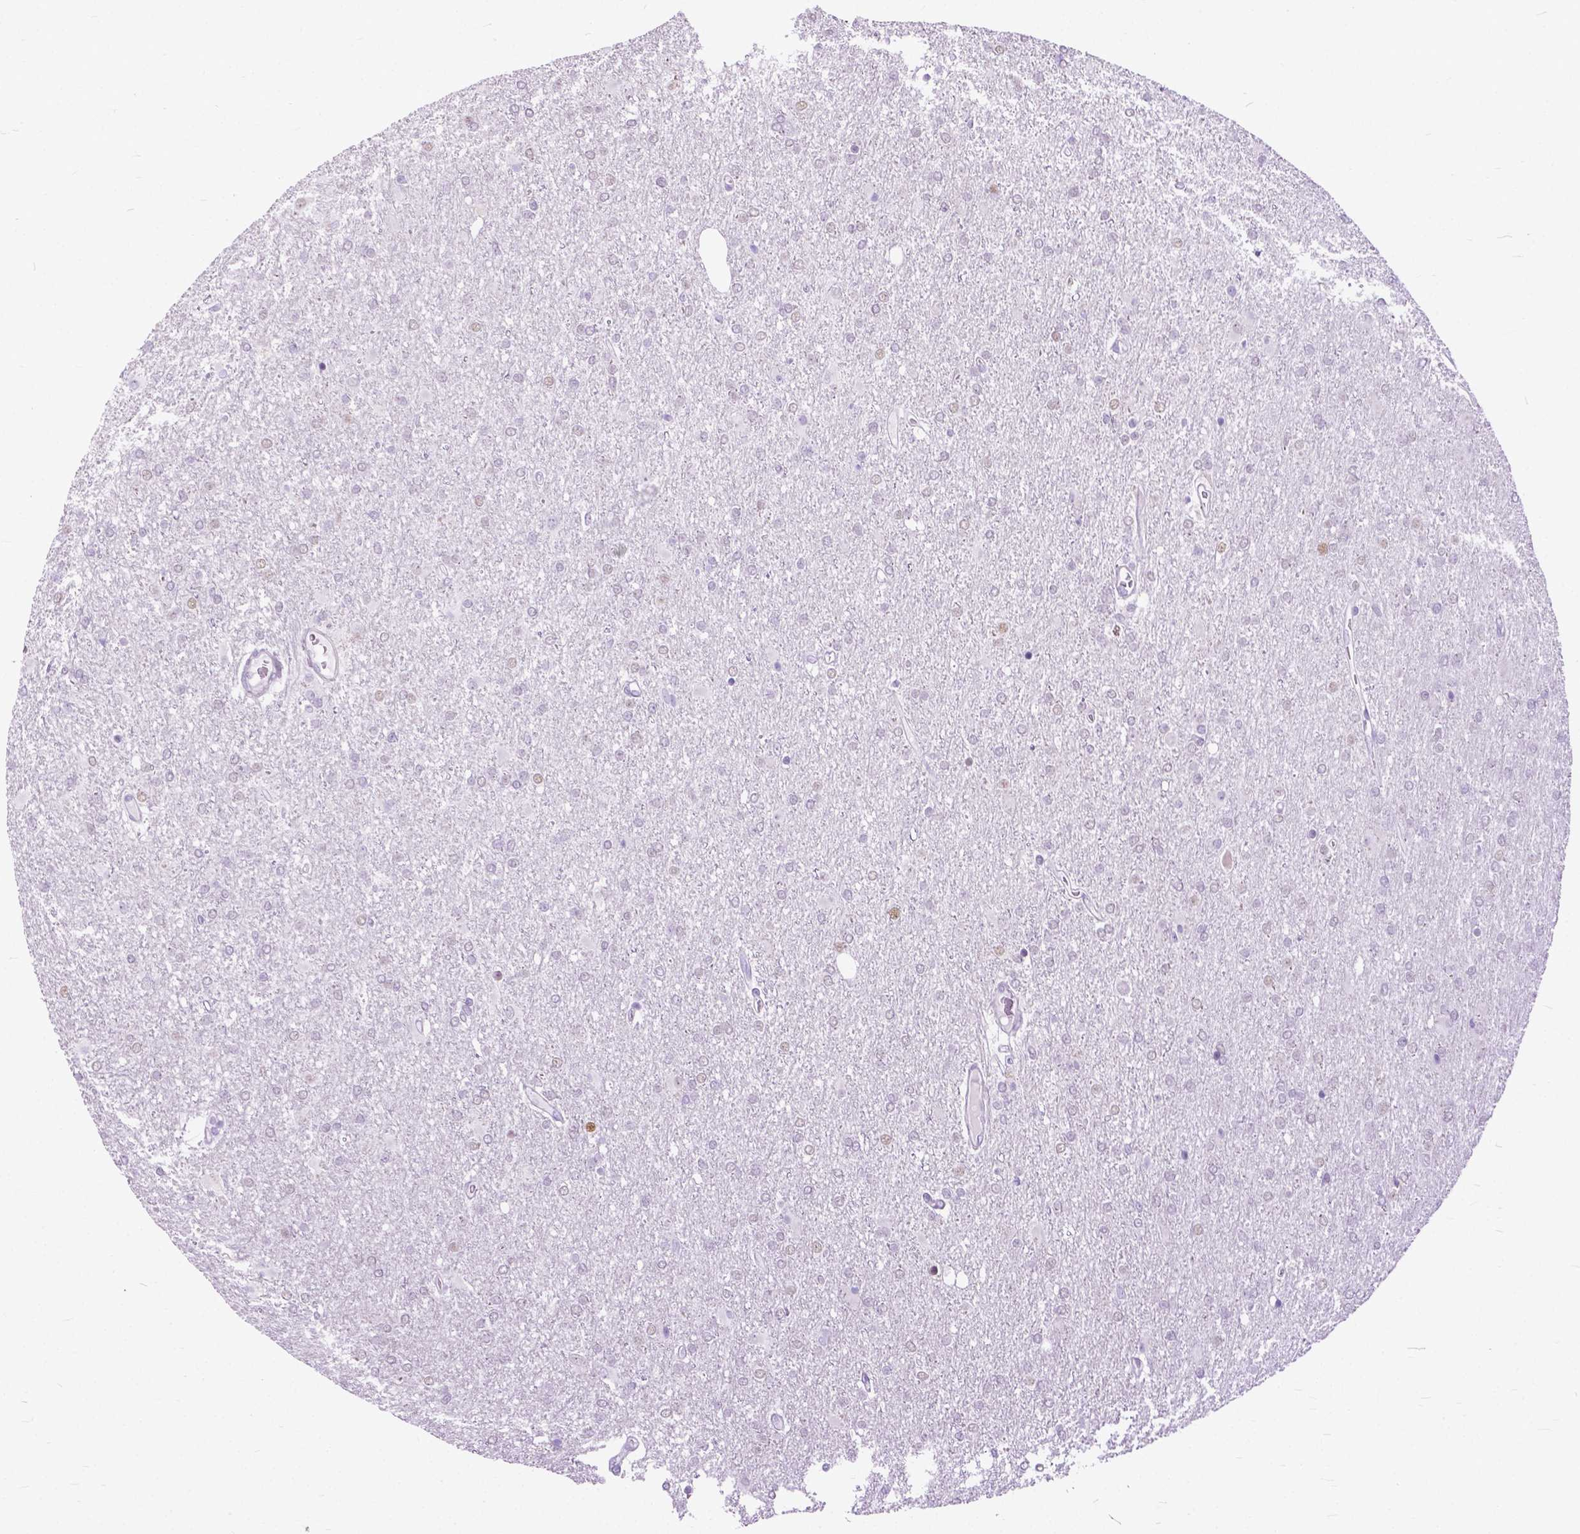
{"staining": {"intensity": "negative", "quantity": "none", "location": "none"}, "tissue": "glioma", "cell_type": "Tumor cells", "image_type": "cancer", "snomed": [{"axis": "morphology", "description": "Glioma, malignant, High grade"}, {"axis": "topography", "description": "Cerebral cortex"}], "caption": "This is an immunohistochemistry image of human malignant high-grade glioma. There is no staining in tumor cells.", "gene": "APCDD1L", "patient": {"sex": "male", "age": 70}}